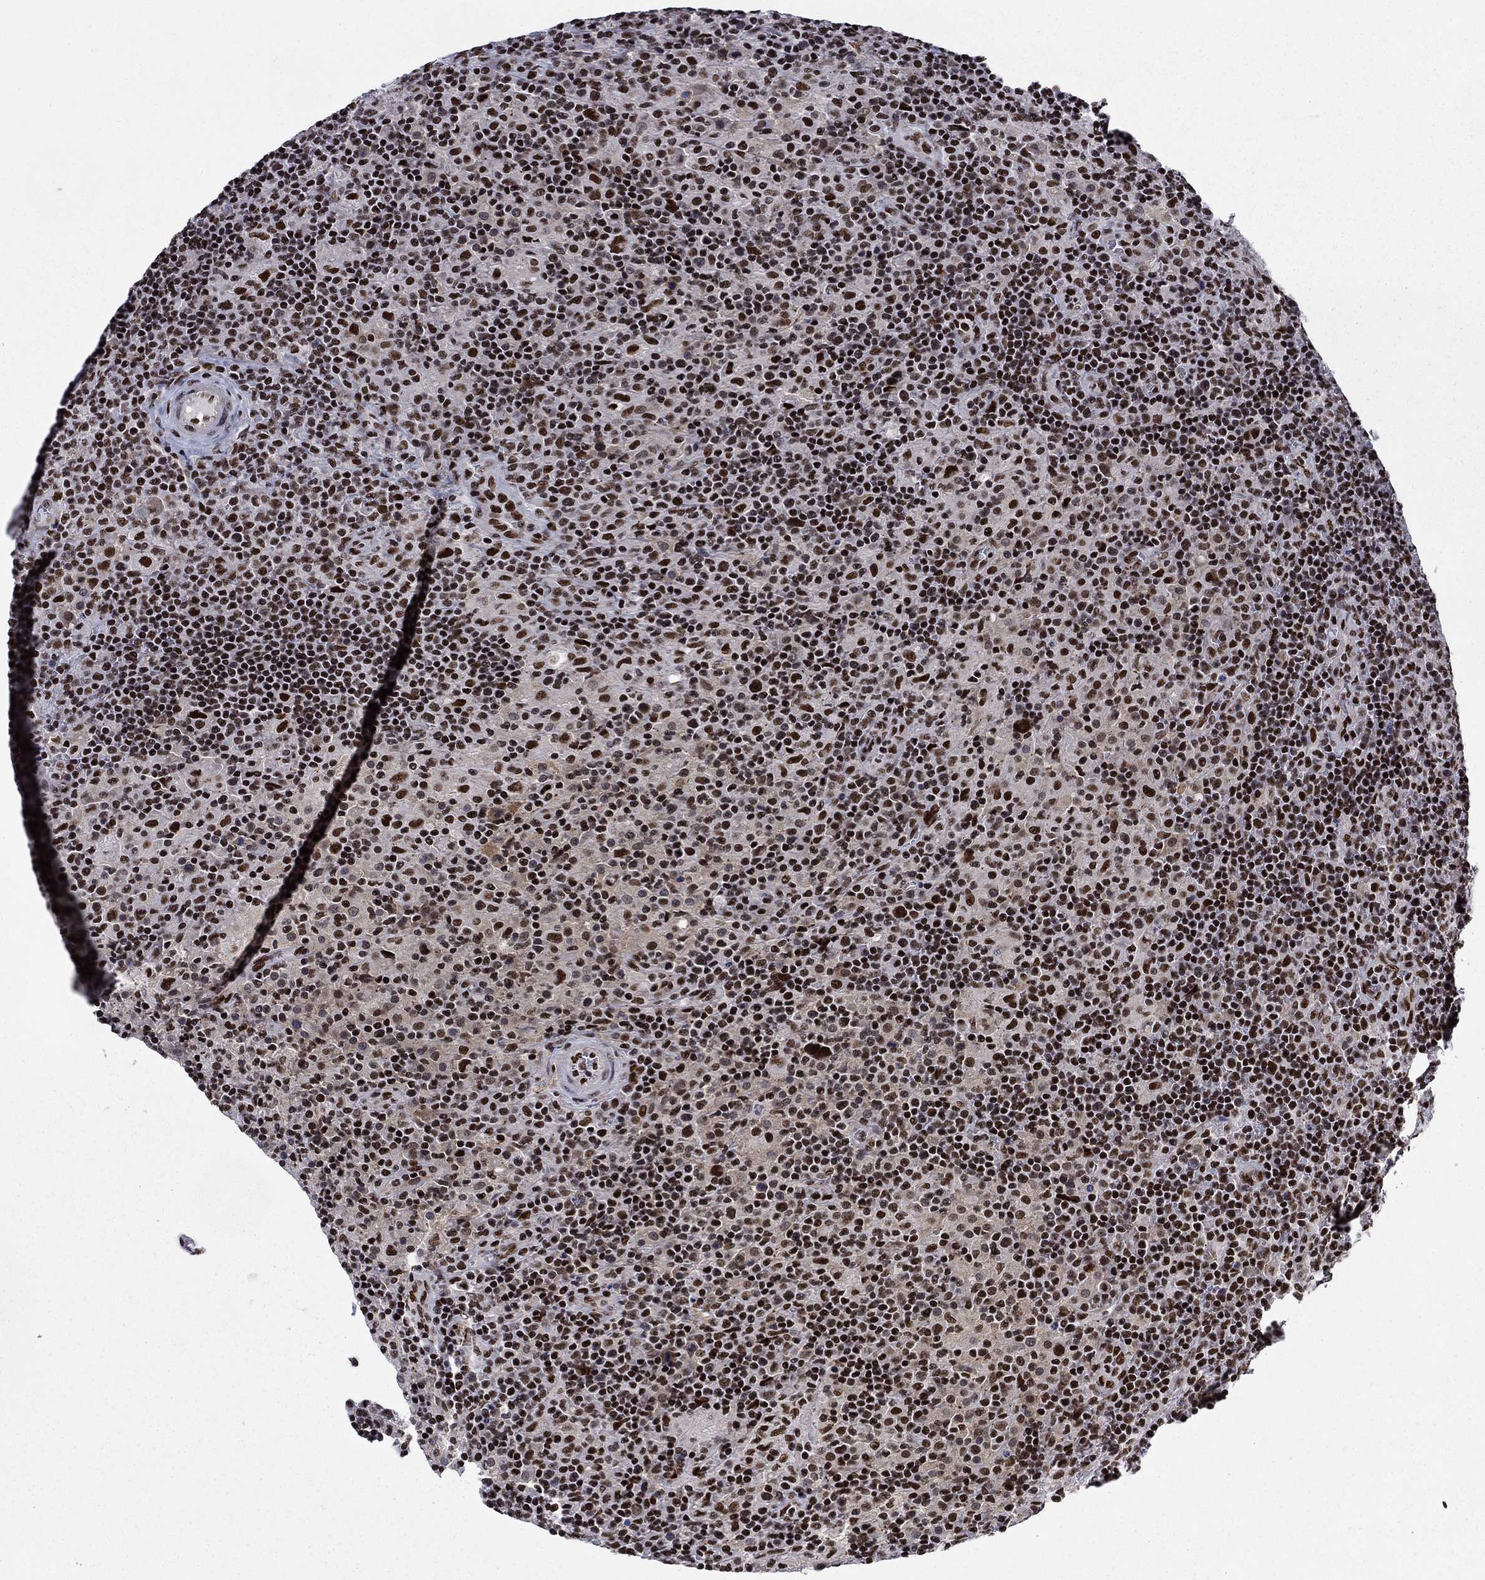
{"staining": {"intensity": "strong", "quantity": ">75%", "location": "nuclear"}, "tissue": "lymphoma", "cell_type": "Tumor cells", "image_type": "cancer", "snomed": [{"axis": "morphology", "description": "Hodgkin's disease, NOS"}, {"axis": "topography", "description": "Lymph node"}], "caption": "This is an image of IHC staining of Hodgkin's disease, which shows strong staining in the nuclear of tumor cells.", "gene": "RPRD1B", "patient": {"sex": "male", "age": 70}}